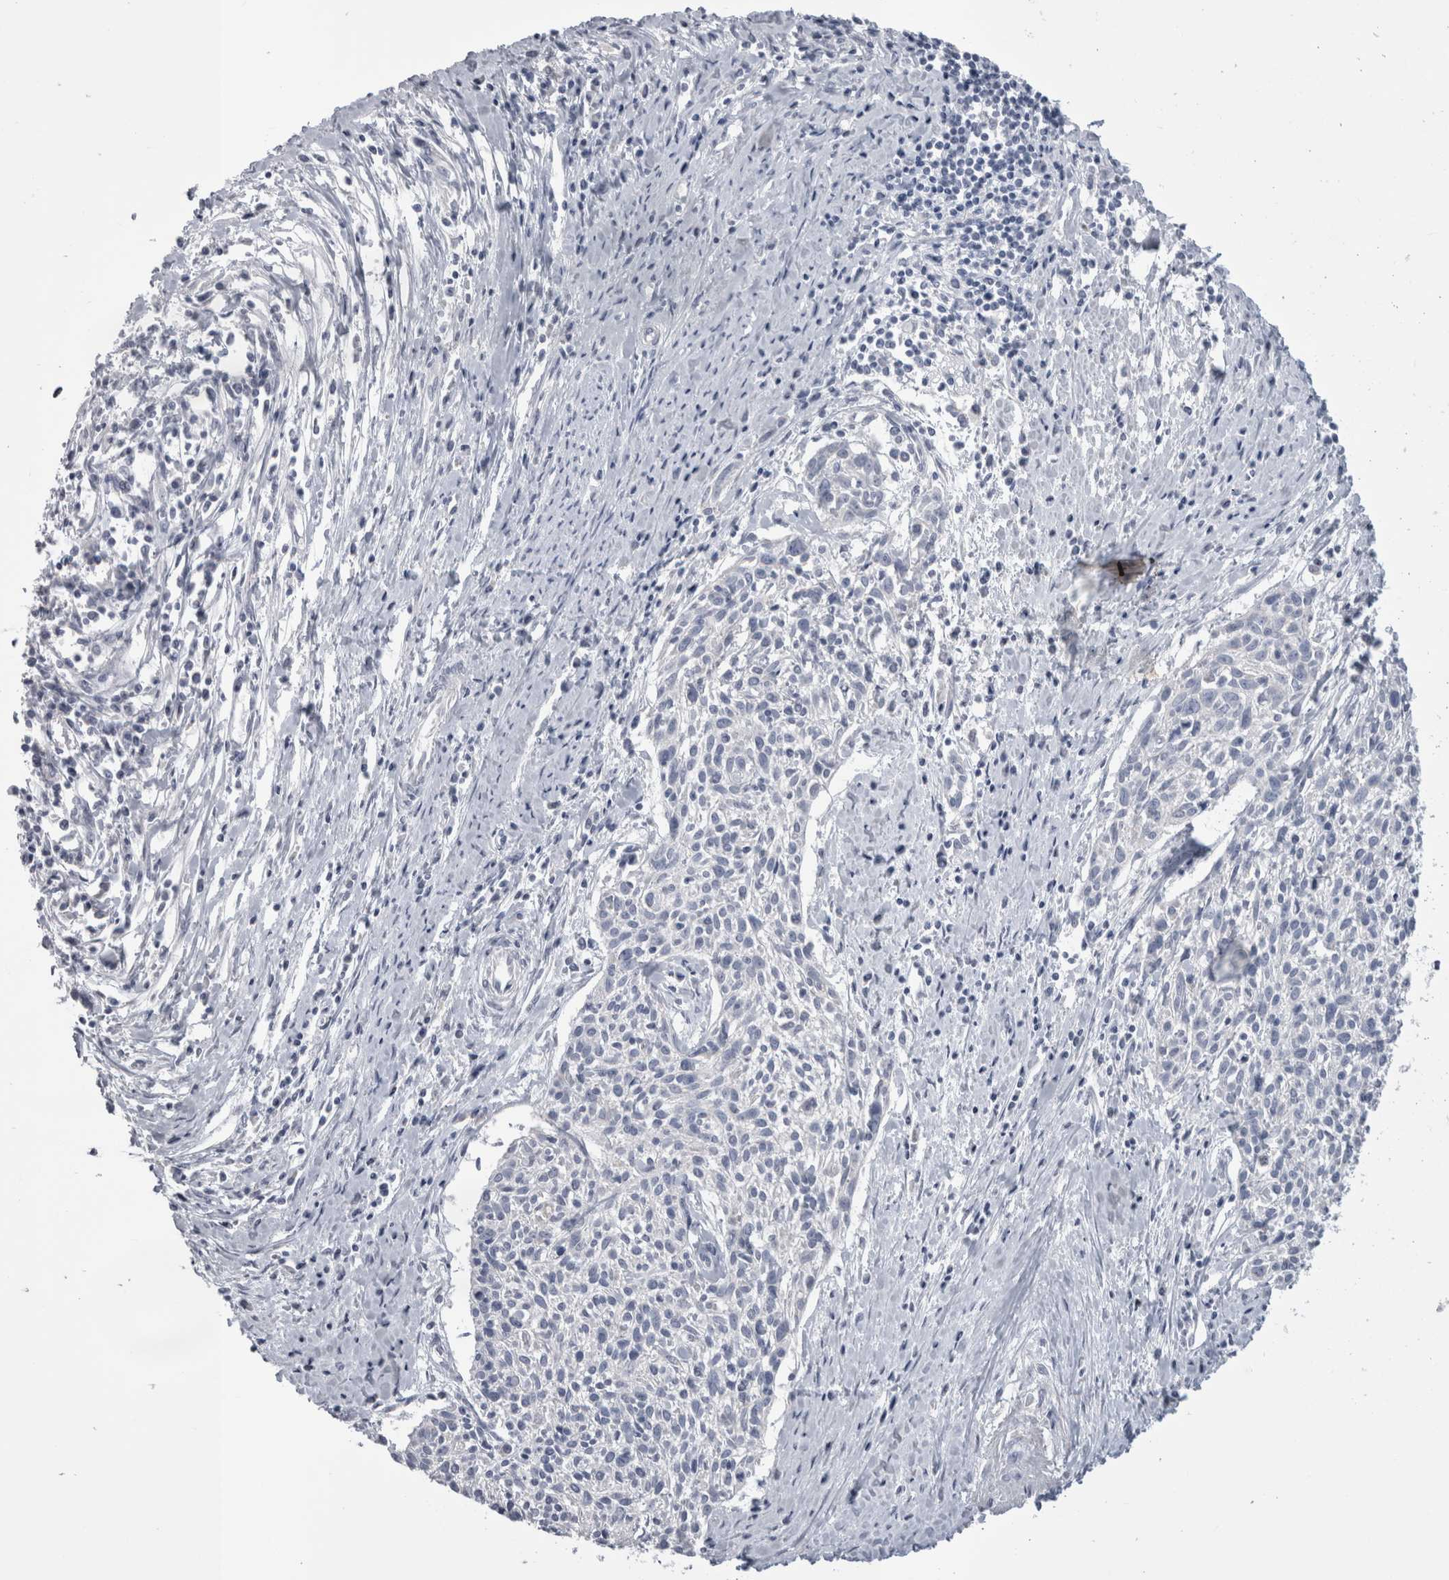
{"staining": {"intensity": "negative", "quantity": "none", "location": "none"}, "tissue": "cervical cancer", "cell_type": "Tumor cells", "image_type": "cancer", "snomed": [{"axis": "morphology", "description": "Squamous cell carcinoma, NOS"}, {"axis": "topography", "description": "Cervix"}], "caption": "An image of cervical cancer (squamous cell carcinoma) stained for a protein reveals no brown staining in tumor cells.", "gene": "DHRS4", "patient": {"sex": "female", "age": 51}}